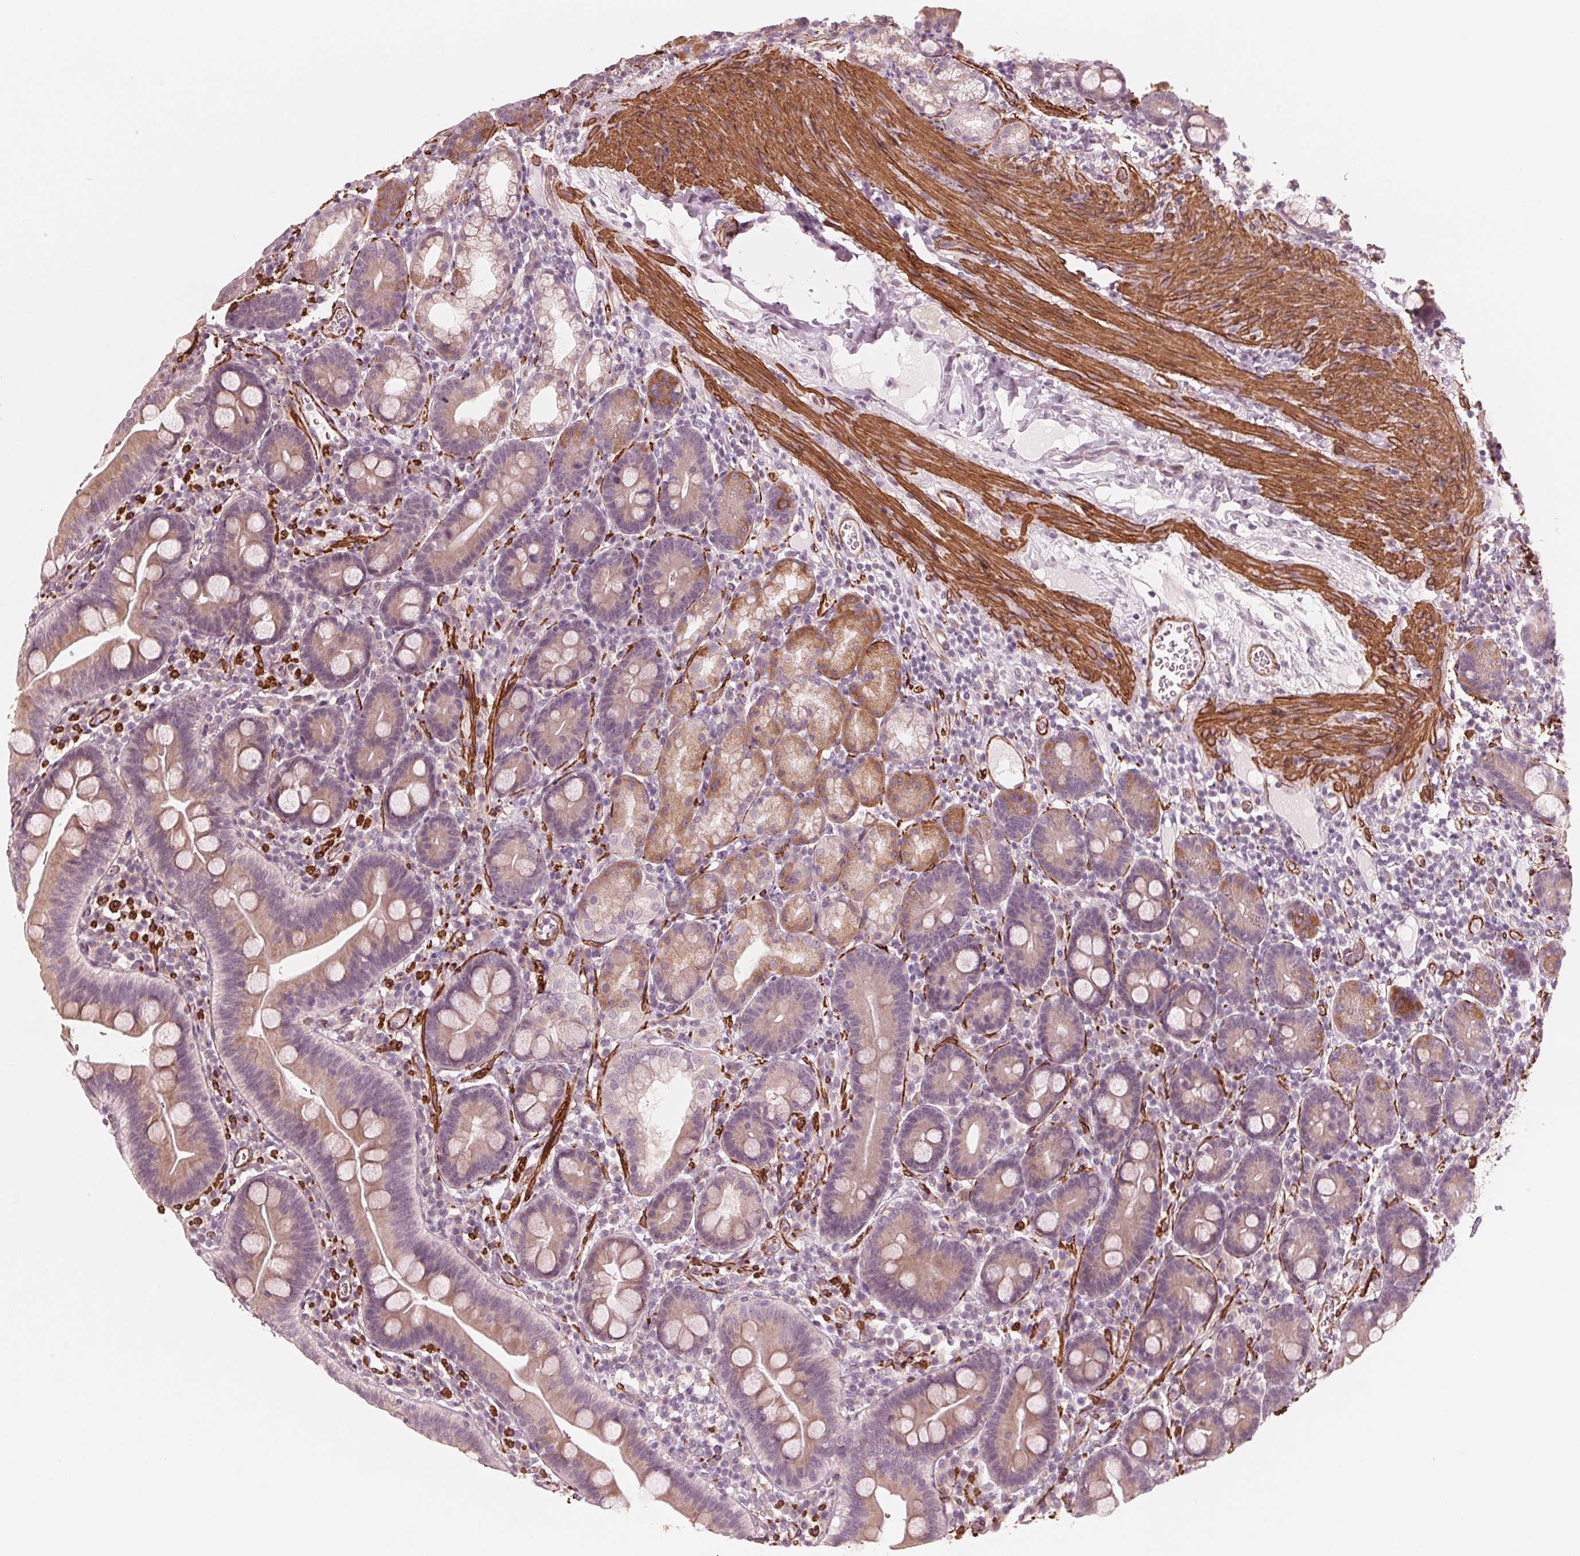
{"staining": {"intensity": "weak", "quantity": "25%-75%", "location": "cytoplasmic/membranous"}, "tissue": "duodenum", "cell_type": "Glandular cells", "image_type": "normal", "snomed": [{"axis": "morphology", "description": "Normal tissue, NOS"}, {"axis": "topography", "description": "Pancreas"}, {"axis": "topography", "description": "Duodenum"}], "caption": "A histopathology image of duodenum stained for a protein exhibits weak cytoplasmic/membranous brown staining in glandular cells. (Brightfield microscopy of DAB IHC at high magnification).", "gene": "MIER3", "patient": {"sex": "male", "age": 59}}